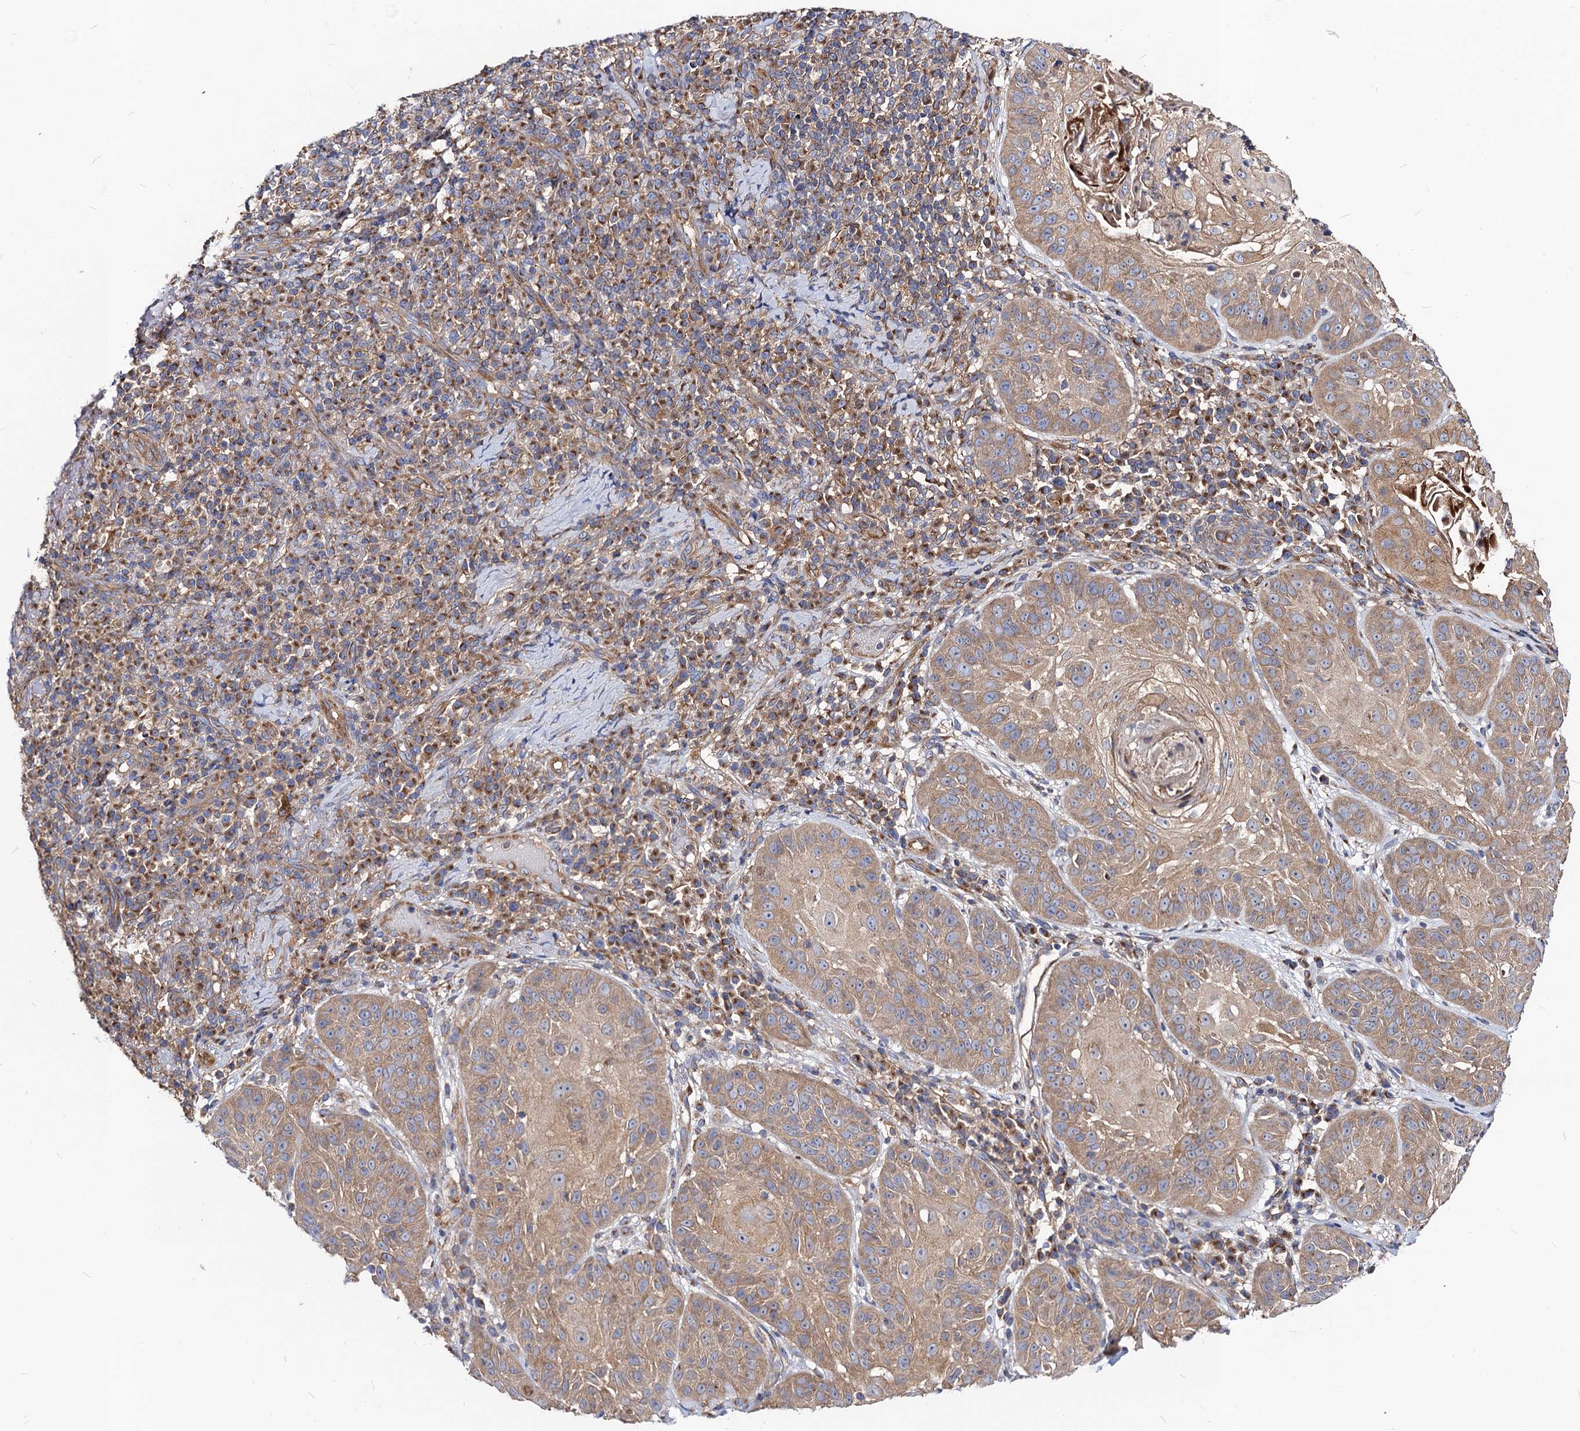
{"staining": {"intensity": "moderate", "quantity": ">75%", "location": "cytoplasmic/membranous"}, "tissue": "skin cancer", "cell_type": "Tumor cells", "image_type": "cancer", "snomed": [{"axis": "morphology", "description": "Normal tissue, NOS"}, {"axis": "morphology", "description": "Basal cell carcinoma"}, {"axis": "topography", "description": "Skin"}], "caption": "Moderate cytoplasmic/membranous positivity for a protein is seen in about >75% of tumor cells of skin basal cell carcinoma using immunohistochemistry (IHC).", "gene": "DYDC1", "patient": {"sex": "male", "age": 93}}